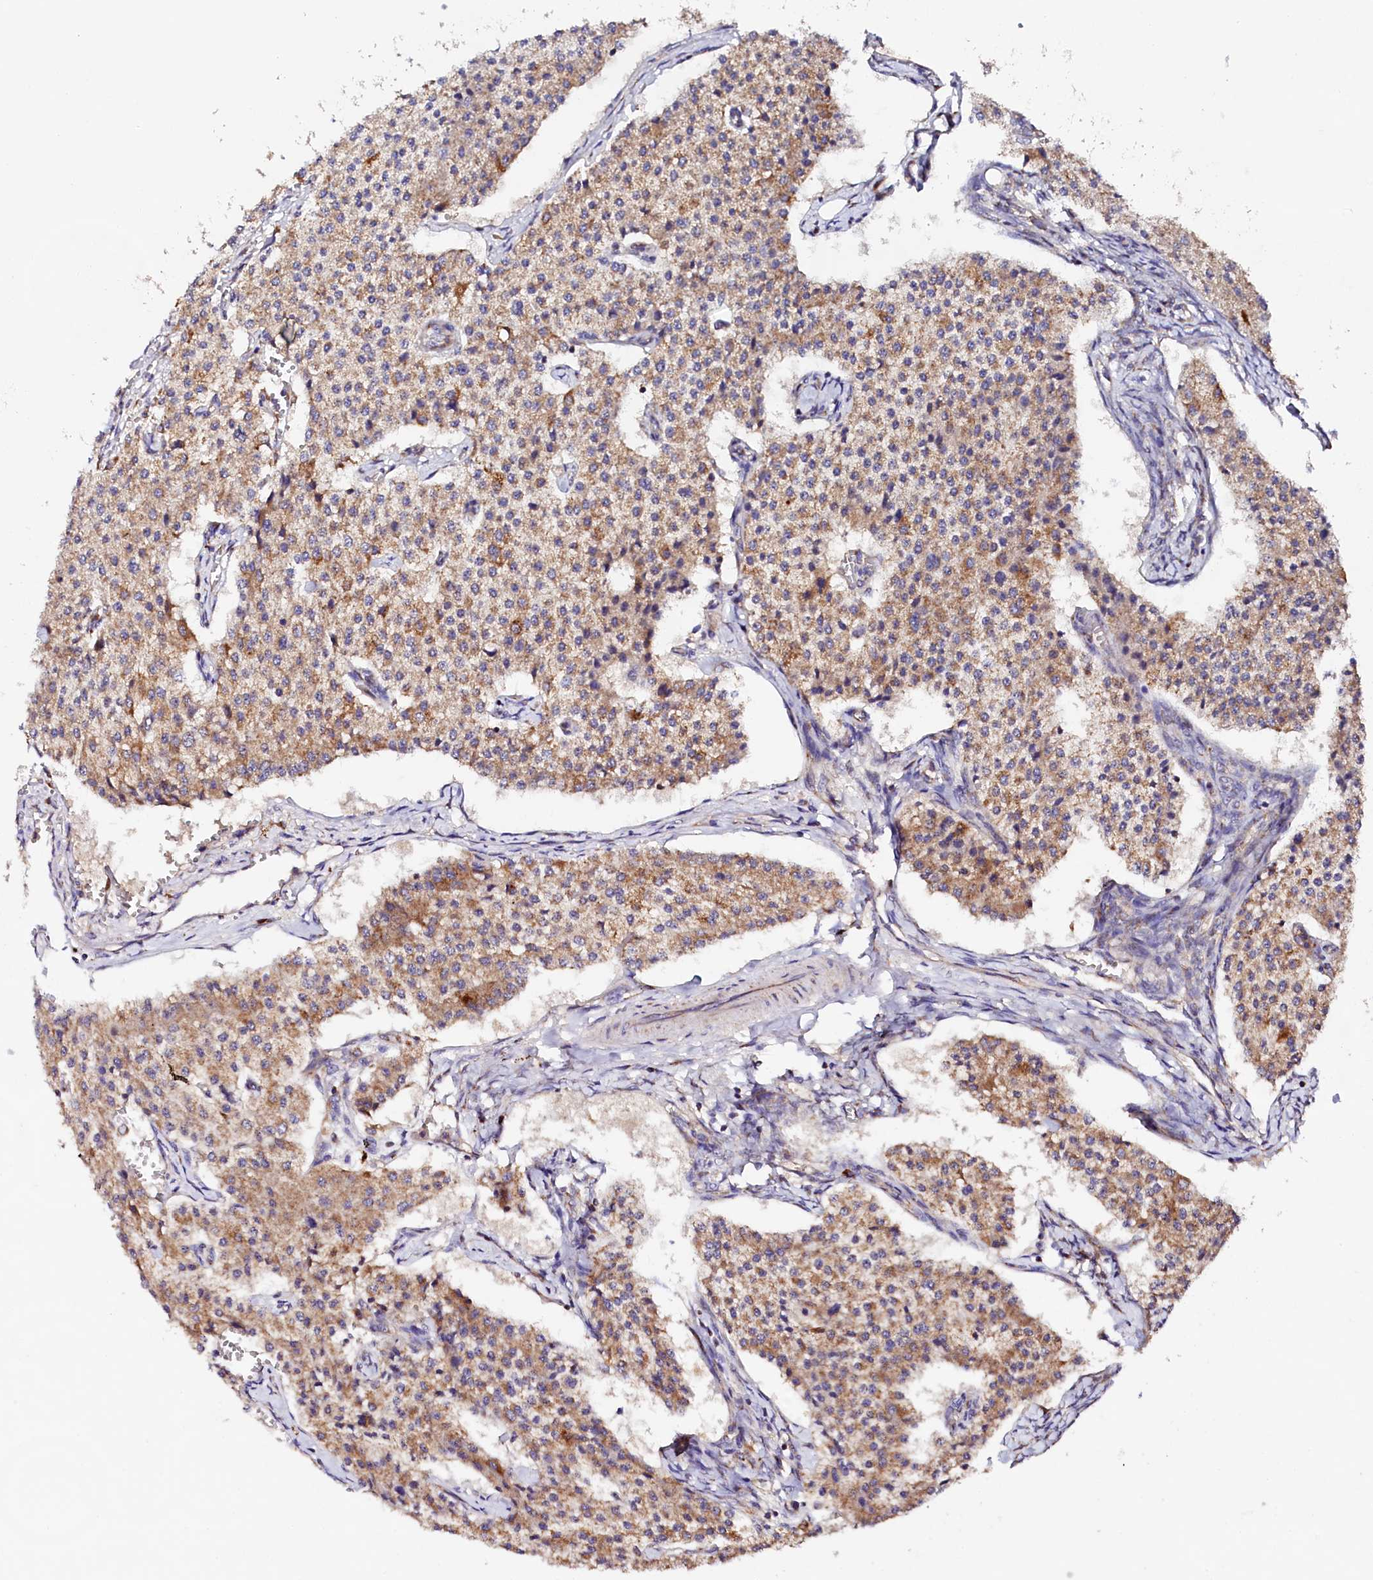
{"staining": {"intensity": "moderate", "quantity": ">75%", "location": "cytoplasmic/membranous"}, "tissue": "carcinoid", "cell_type": "Tumor cells", "image_type": "cancer", "snomed": [{"axis": "morphology", "description": "Carcinoid, malignant, NOS"}, {"axis": "topography", "description": "Colon"}], "caption": "DAB immunohistochemical staining of human carcinoid displays moderate cytoplasmic/membranous protein staining in approximately >75% of tumor cells.", "gene": "ST3GAL1", "patient": {"sex": "female", "age": 52}}